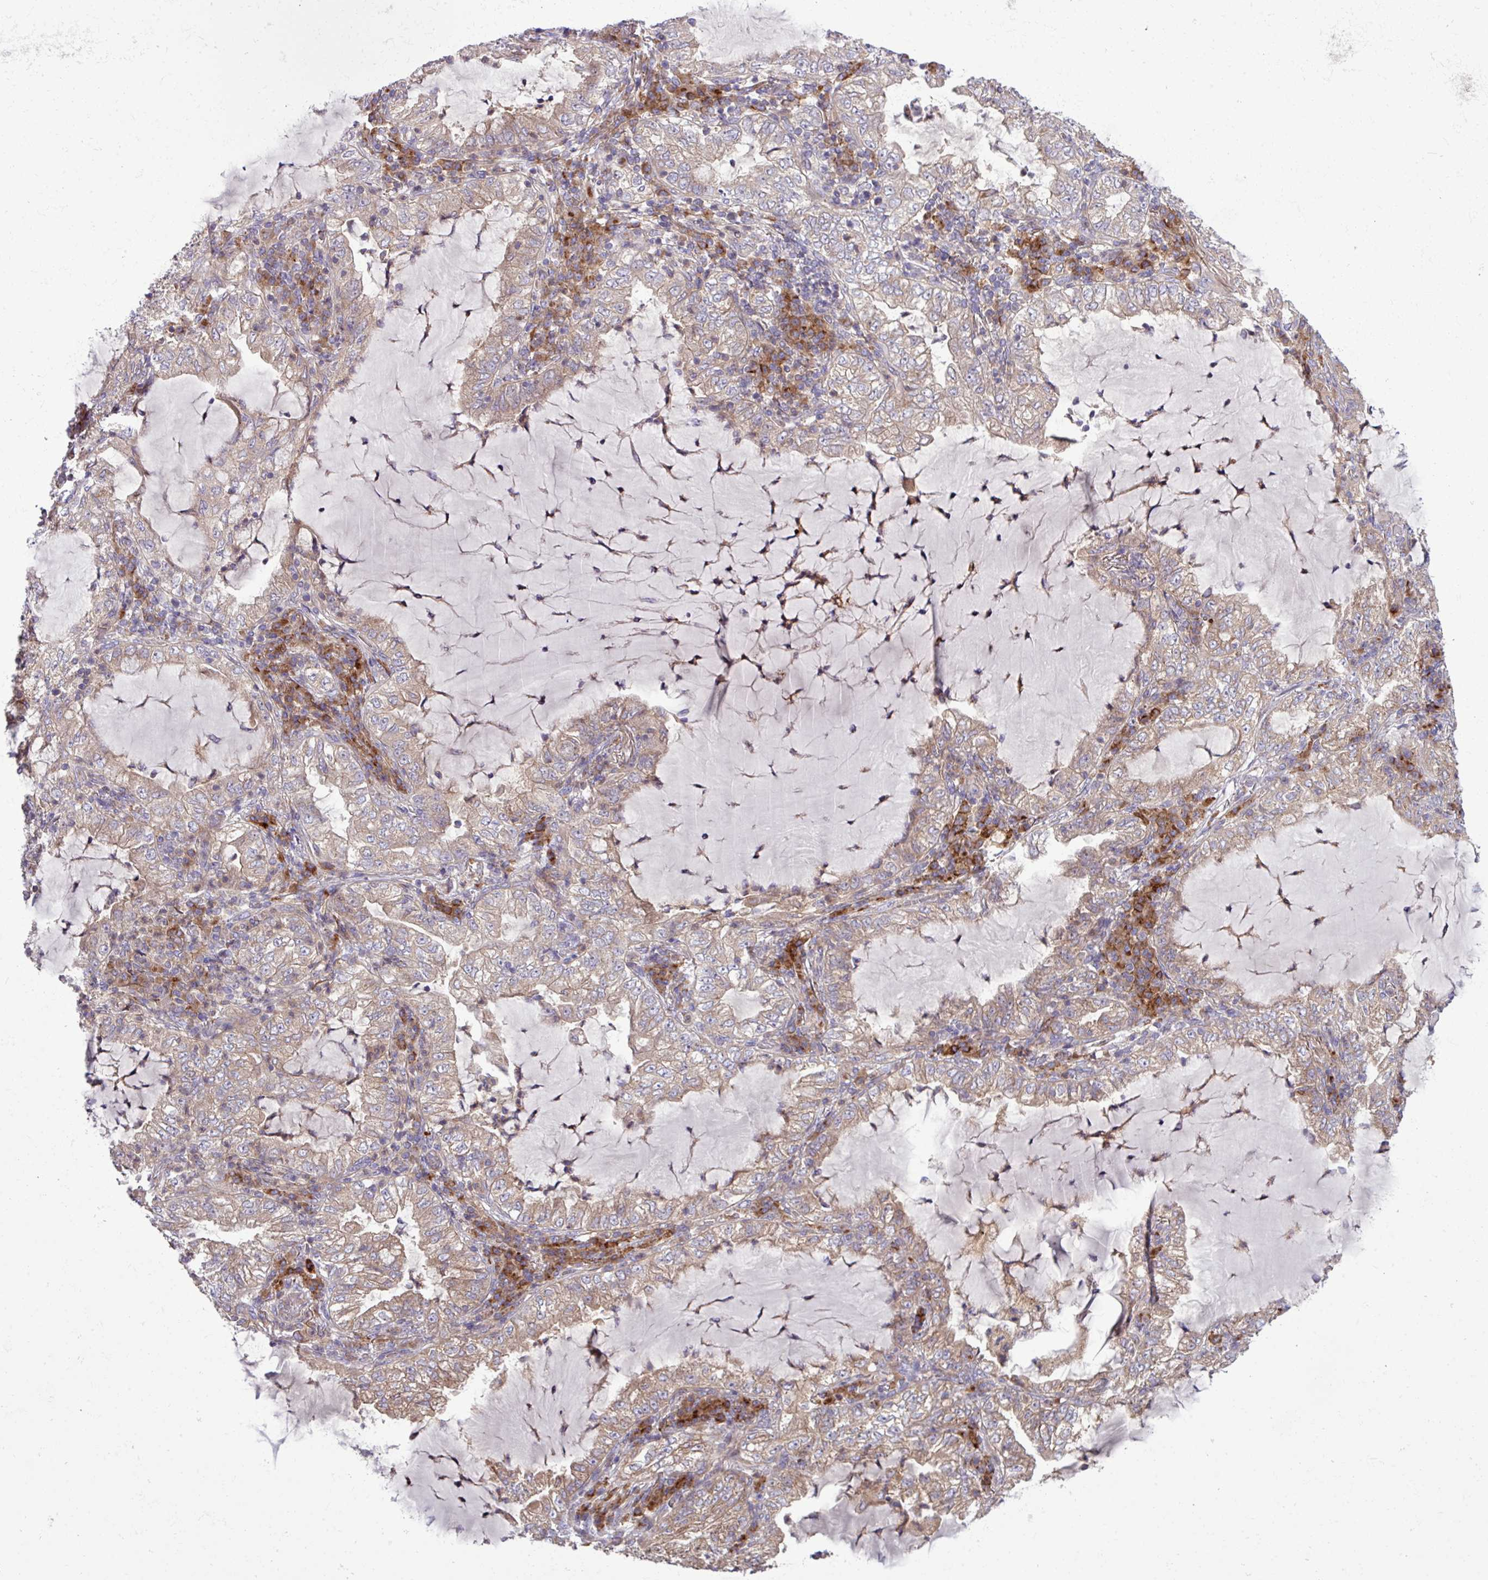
{"staining": {"intensity": "moderate", "quantity": "25%-75%", "location": "cytoplasmic/membranous"}, "tissue": "lung cancer", "cell_type": "Tumor cells", "image_type": "cancer", "snomed": [{"axis": "morphology", "description": "Adenocarcinoma, NOS"}, {"axis": "topography", "description": "Lung"}], "caption": "Tumor cells display medium levels of moderate cytoplasmic/membranous expression in about 25%-75% of cells in human adenocarcinoma (lung).", "gene": "RAB19", "patient": {"sex": "female", "age": 73}}